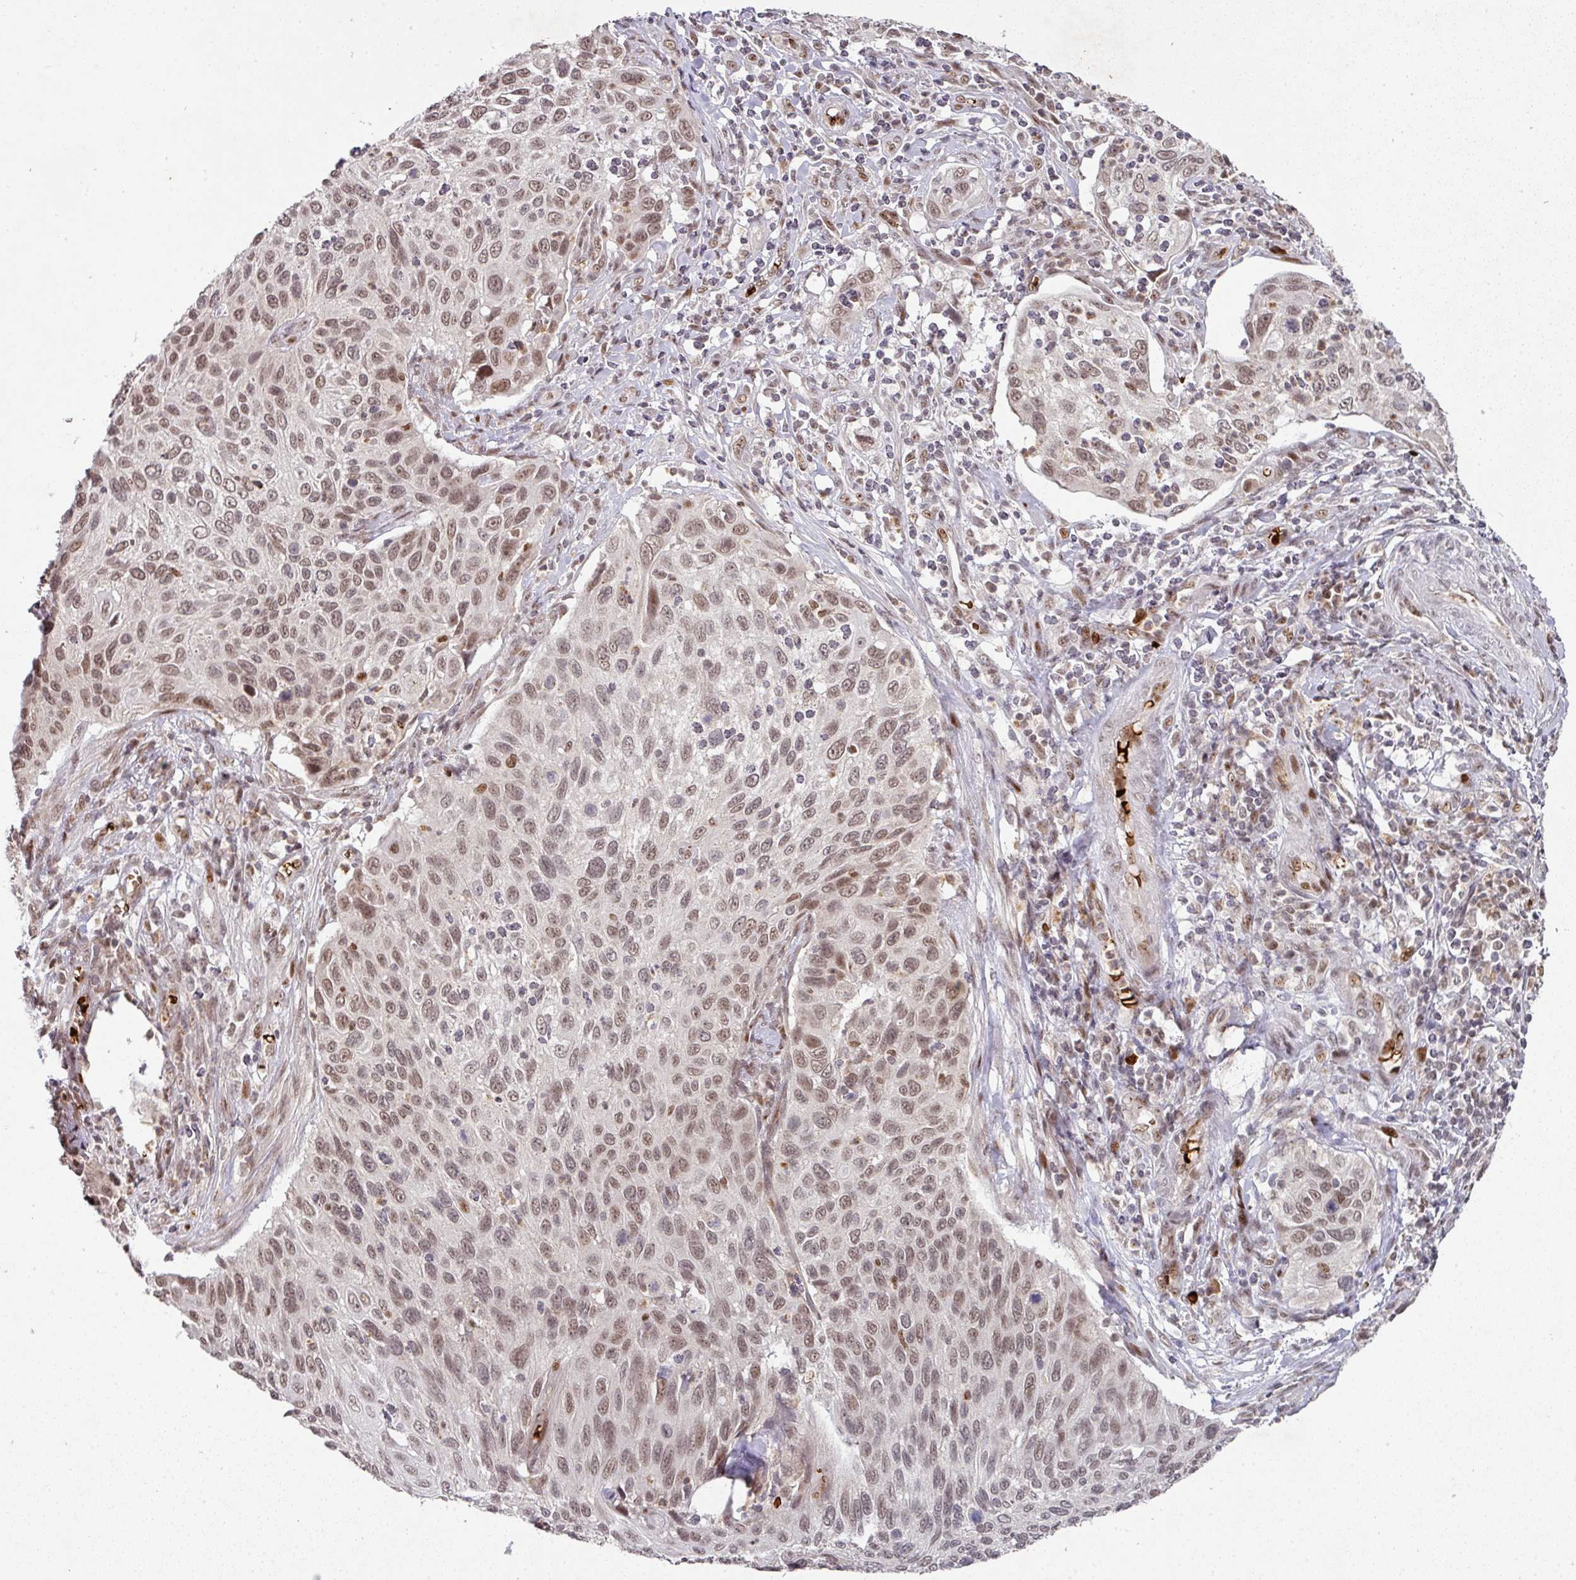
{"staining": {"intensity": "weak", "quantity": ">75%", "location": "nuclear"}, "tissue": "cervical cancer", "cell_type": "Tumor cells", "image_type": "cancer", "snomed": [{"axis": "morphology", "description": "Squamous cell carcinoma, NOS"}, {"axis": "topography", "description": "Cervix"}], "caption": "Cervical cancer stained with DAB (3,3'-diaminobenzidine) IHC displays low levels of weak nuclear expression in approximately >75% of tumor cells.", "gene": "NEIL1", "patient": {"sex": "female", "age": 70}}